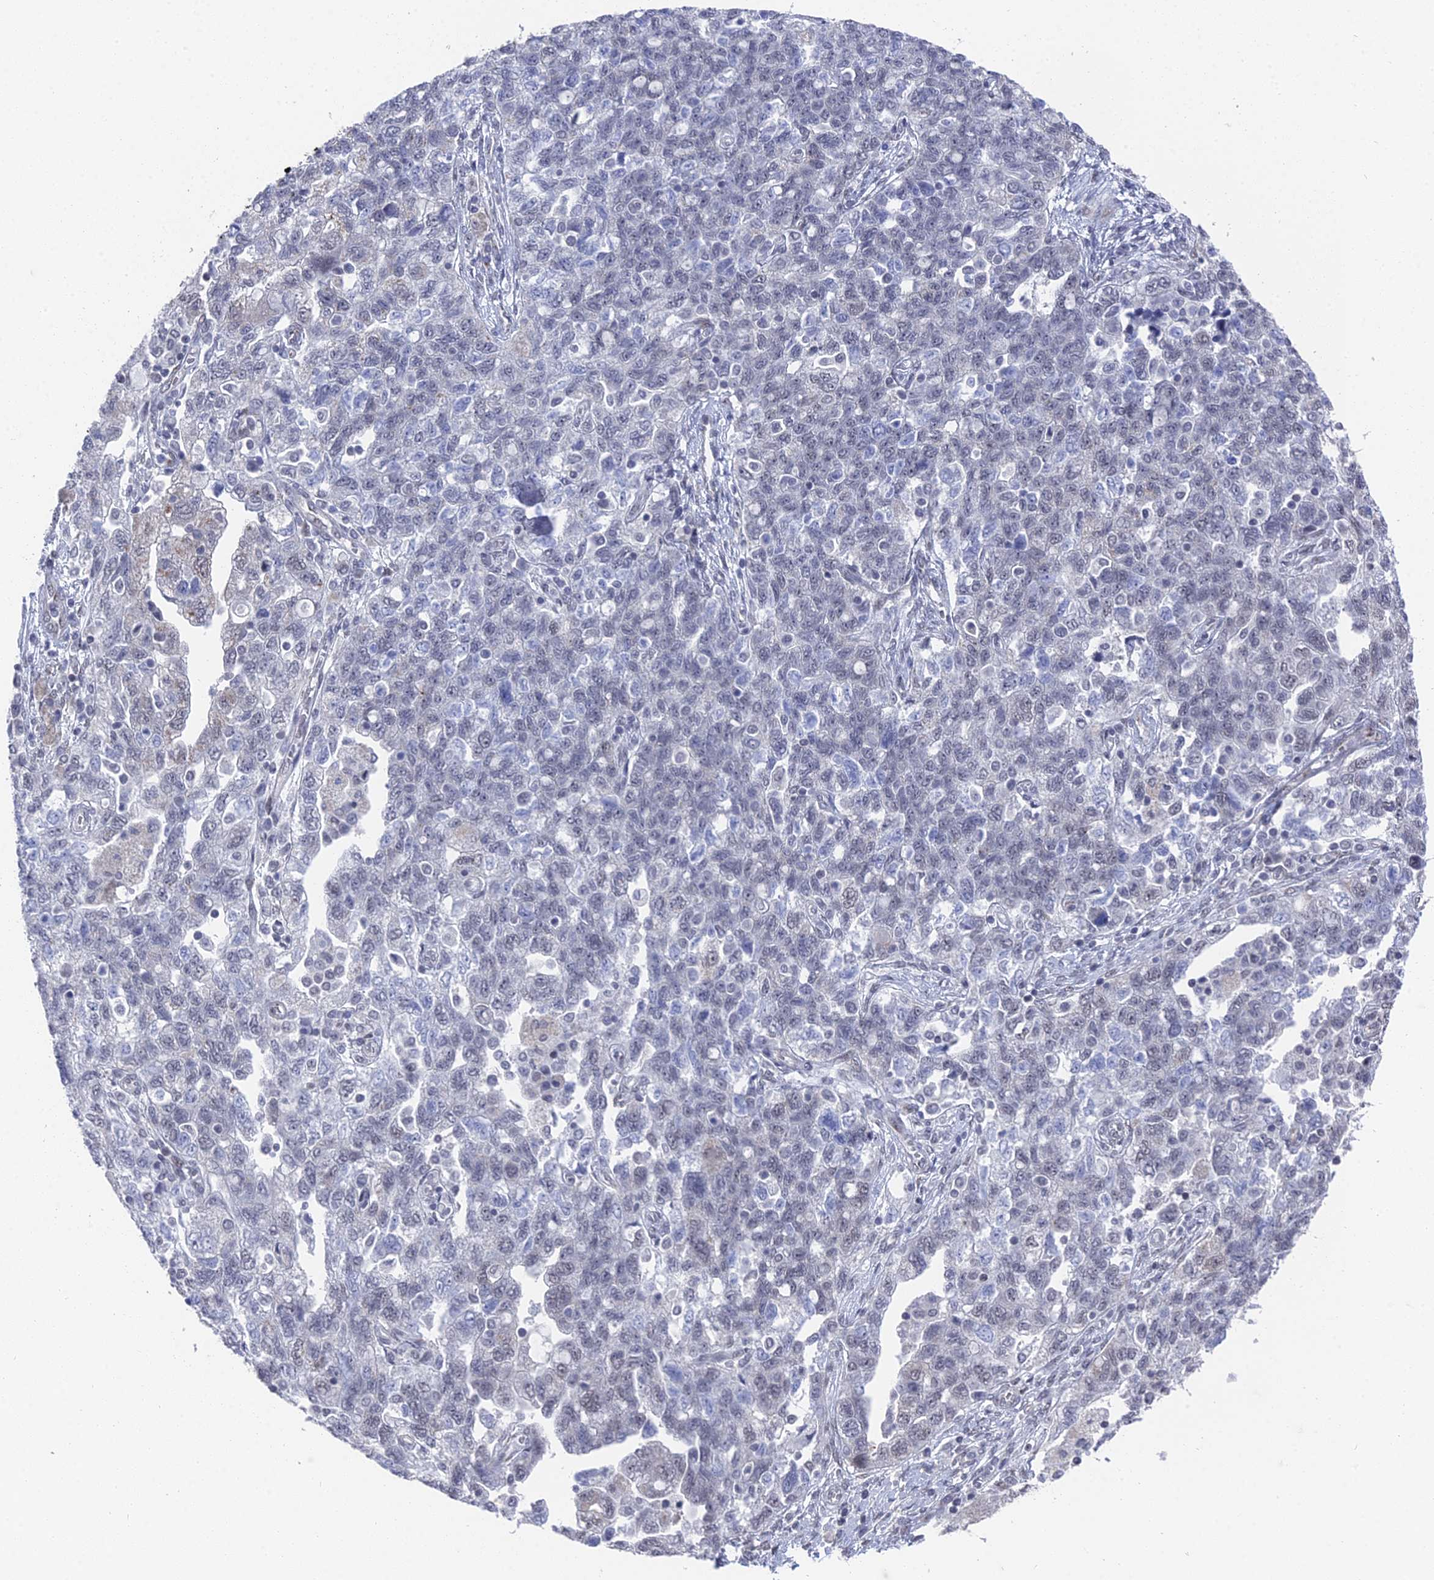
{"staining": {"intensity": "negative", "quantity": "none", "location": "none"}, "tissue": "ovarian cancer", "cell_type": "Tumor cells", "image_type": "cancer", "snomed": [{"axis": "morphology", "description": "Carcinoma, NOS"}, {"axis": "morphology", "description": "Cystadenocarcinoma, serous, NOS"}, {"axis": "topography", "description": "Ovary"}], "caption": "IHC of human ovarian cancer (serous cystadenocarcinoma) exhibits no expression in tumor cells.", "gene": "FHIP2A", "patient": {"sex": "female", "age": 69}}